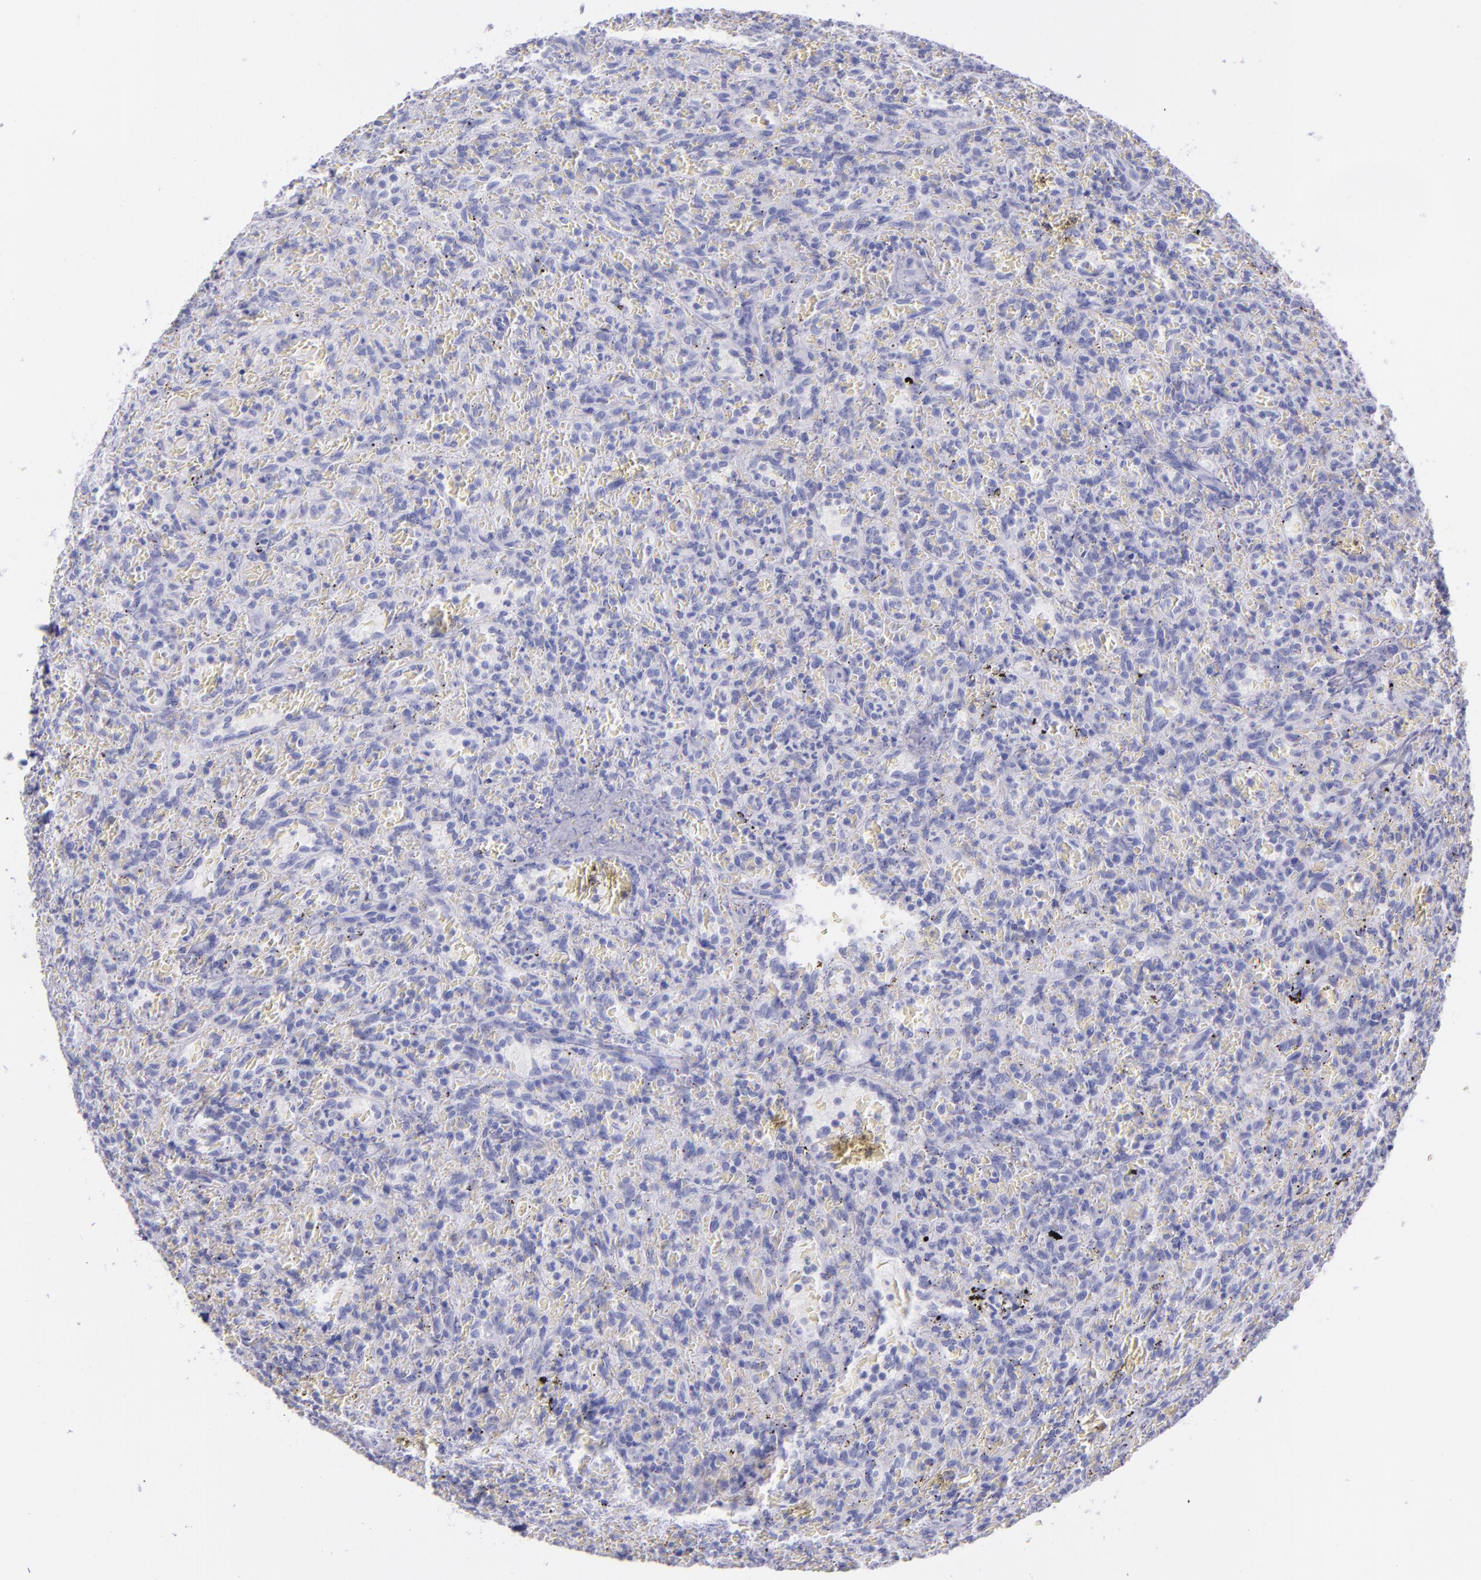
{"staining": {"intensity": "negative", "quantity": "none", "location": "none"}, "tissue": "lymphoma", "cell_type": "Tumor cells", "image_type": "cancer", "snomed": [{"axis": "morphology", "description": "Malignant lymphoma, non-Hodgkin's type, Low grade"}, {"axis": "topography", "description": "Spleen"}], "caption": "Tumor cells show no significant protein staining in lymphoma.", "gene": "SFTPB", "patient": {"sex": "female", "age": 64}}